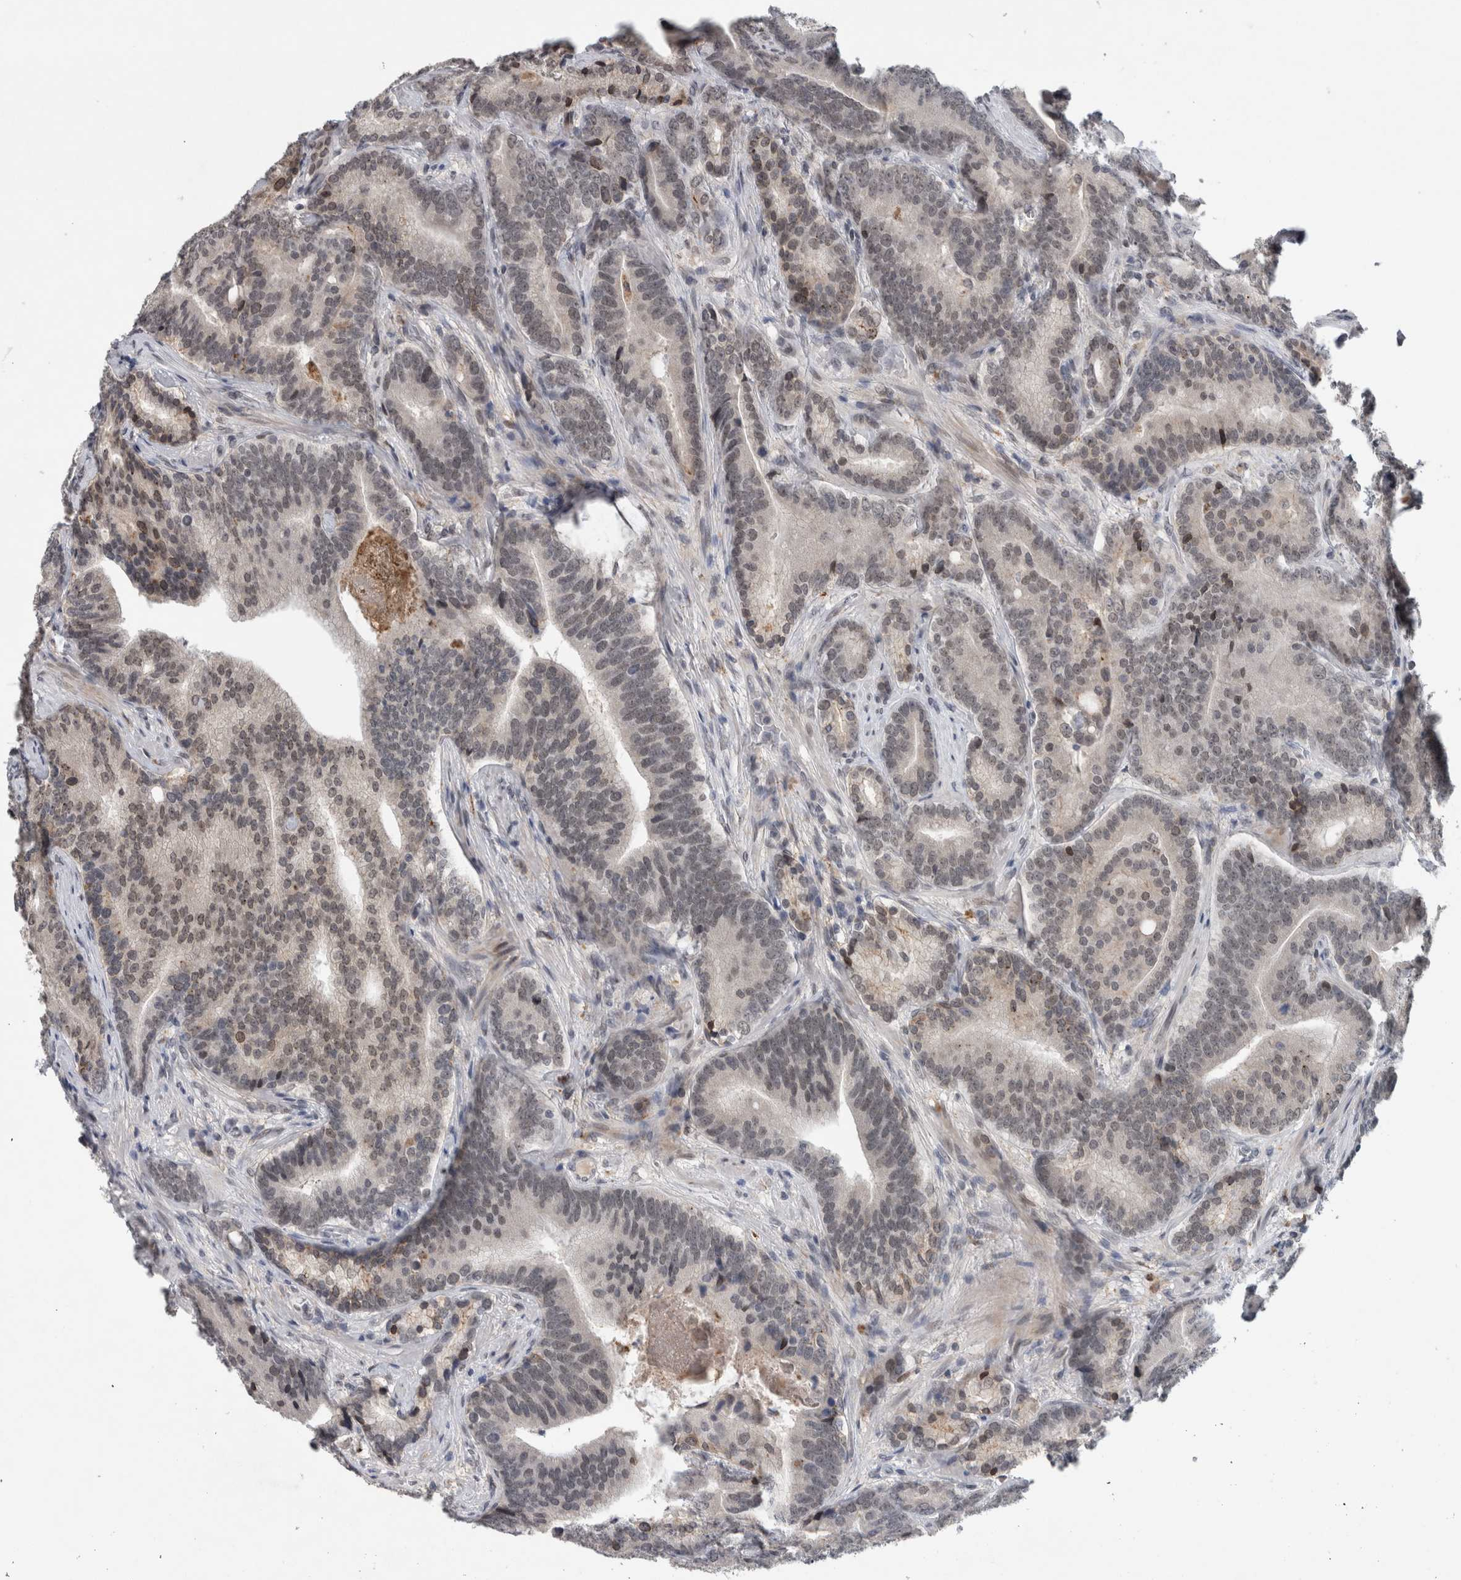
{"staining": {"intensity": "weak", "quantity": "<25%", "location": "nuclear"}, "tissue": "prostate cancer", "cell_type": "Tumor cells", "image_type": "cancer", "snomed": [{"axis": "morphology", "description": "Adenocarcinoma, High grade"}, {"axis": "topography", "description": "Prostate"}], "caption": "Micrograph shows no significant protein positivity in tumor cells of prostate high-grade adenocarcinoma. (Stains: DAB immunohistochemistry (IHC) with hematoxylin counter stain, Microscopy: brightfield microscopy at high magnification).", "gene": "PRXL2A", "patient": {"sex": "male", "age": 55}}